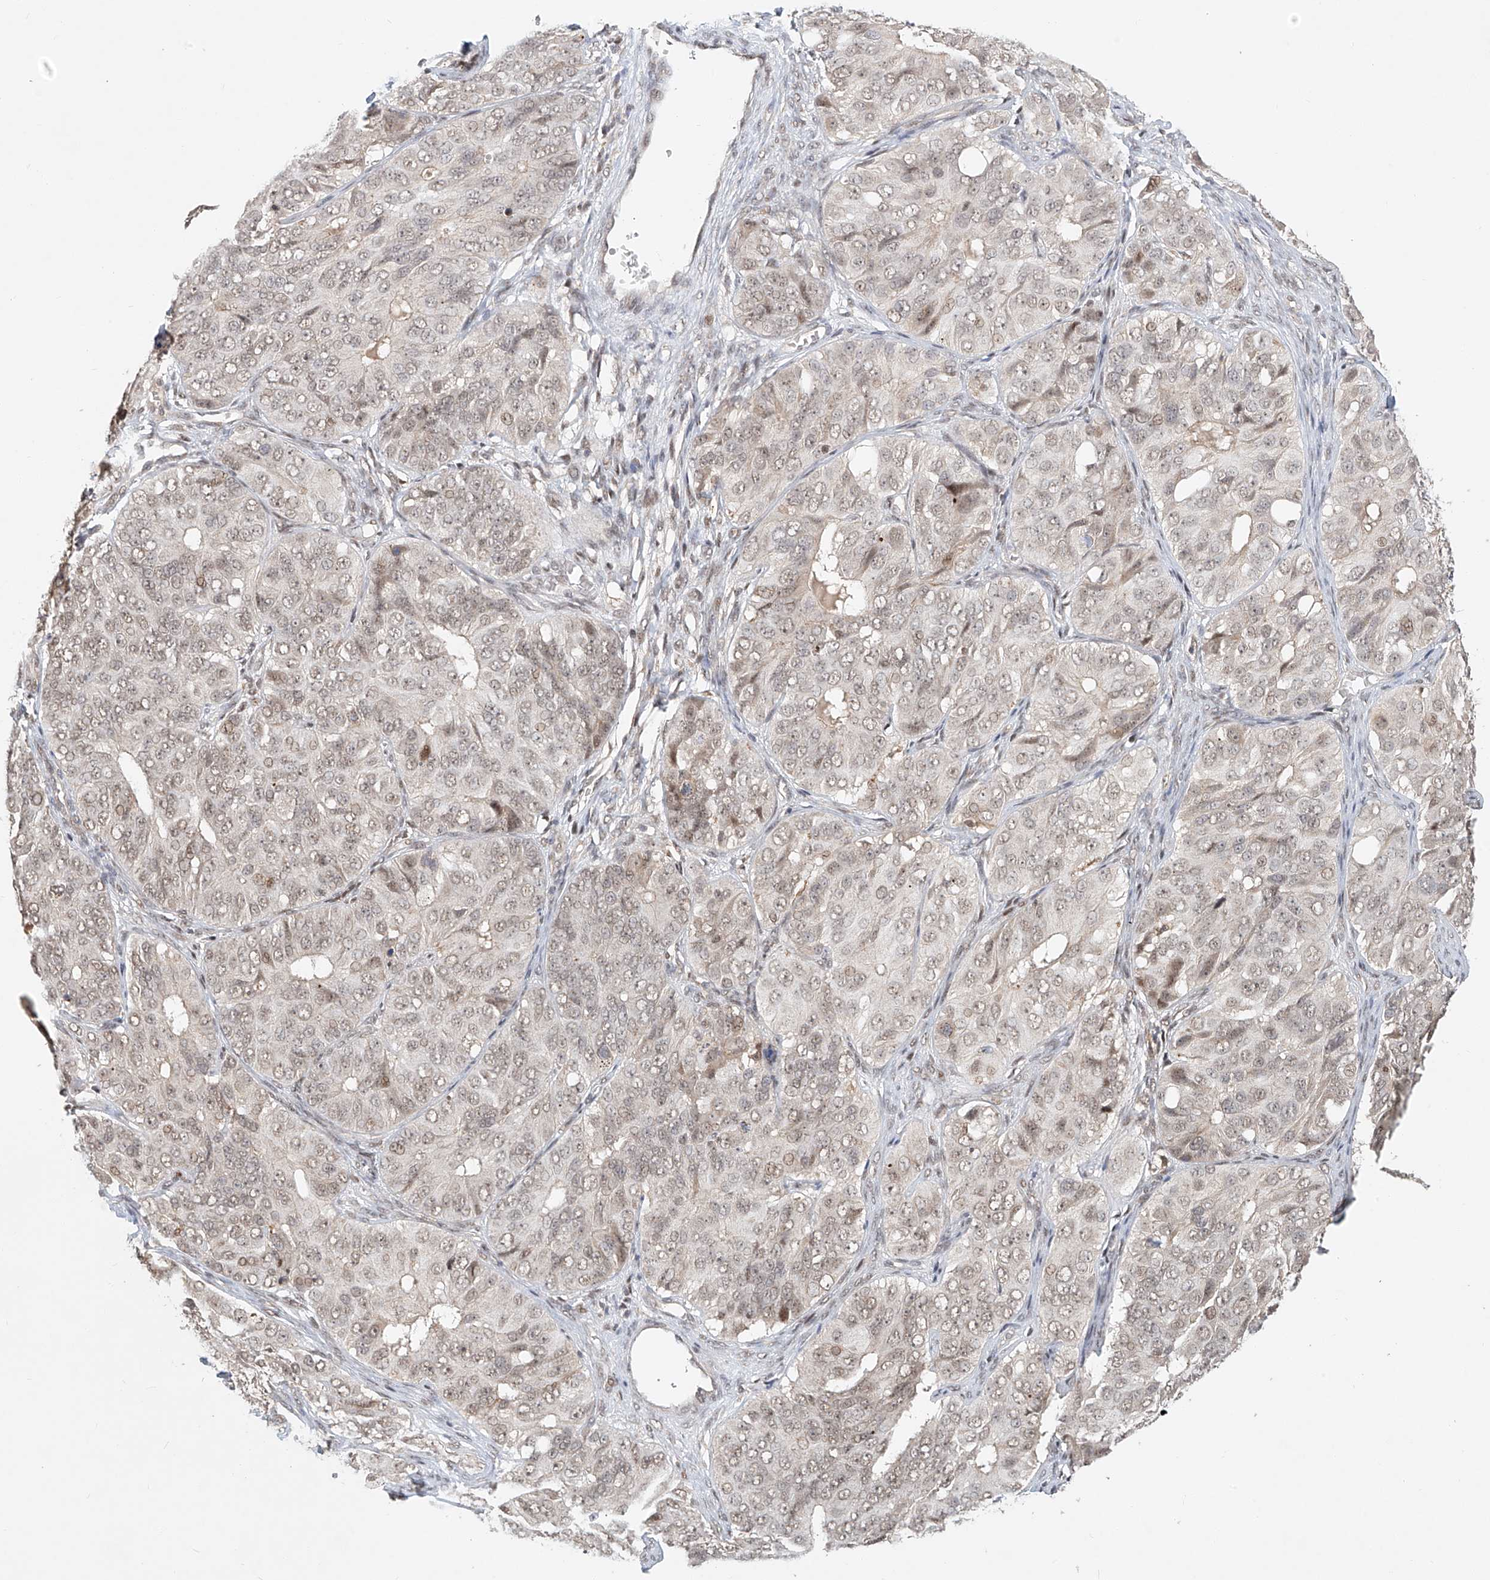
{"staining": {"intensity": "weak", "quantity": "<25%", "location": "nuclear"}, "tissue": "ovarian cancer", "cell_type": "Tumor cells", "image_type": "cancer", "snomed": [{"axis": "morphology", "description": "Carcinoma, endometroid"}, {"axis": "topography", "description": "Ovary"}], "caption": "Histopathology image shows no protein positivity in tumor cells of ovarian cancer (endometroid carcinoma) tissue.", "gene": "SYTL3", "patient": {"sex": "female", "age": 51}}